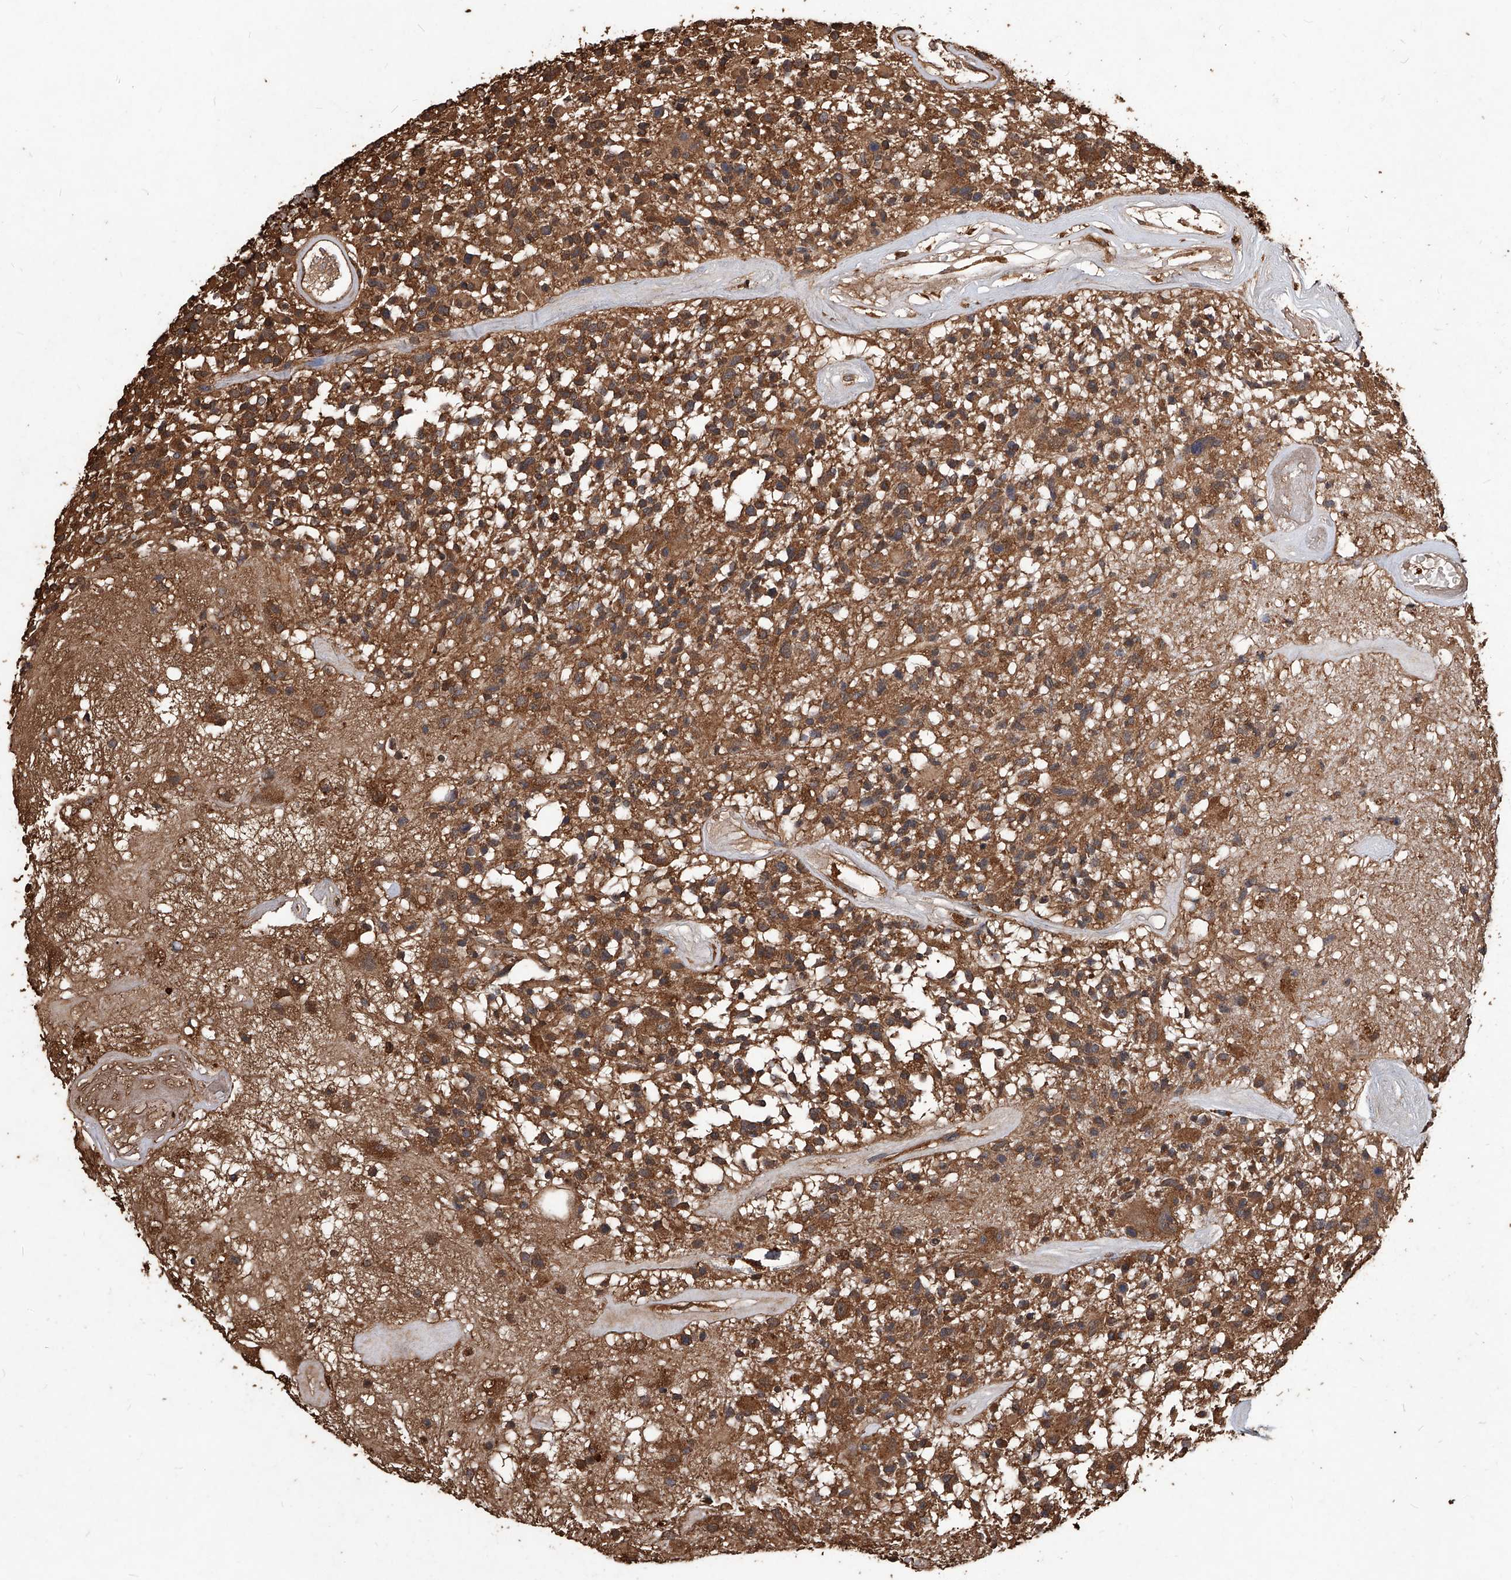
{"staining": {"intensity": "moderate", "quantity": ">75%", "location": "cytoplasmic/membranous"}, "tissue": "glioma", "cell_type": "Tumor cells", "image_type": "cancer", "snomed": [{"axis": "morphology", "description": "Glioma, malignant, High grade"}, {"axis": "morphology", "description": "Glioblastoma, NOS"}, {"axis": "topography", "description": "Brain"}], "caption": "A histopathology image of malignant high-grade glioma stained for a protein demonstrates moderate cytoplasmic/membranous brown staining in tumor cells.", "gene": "UCP2", "patient": {"sex": "male", "age": 60}}